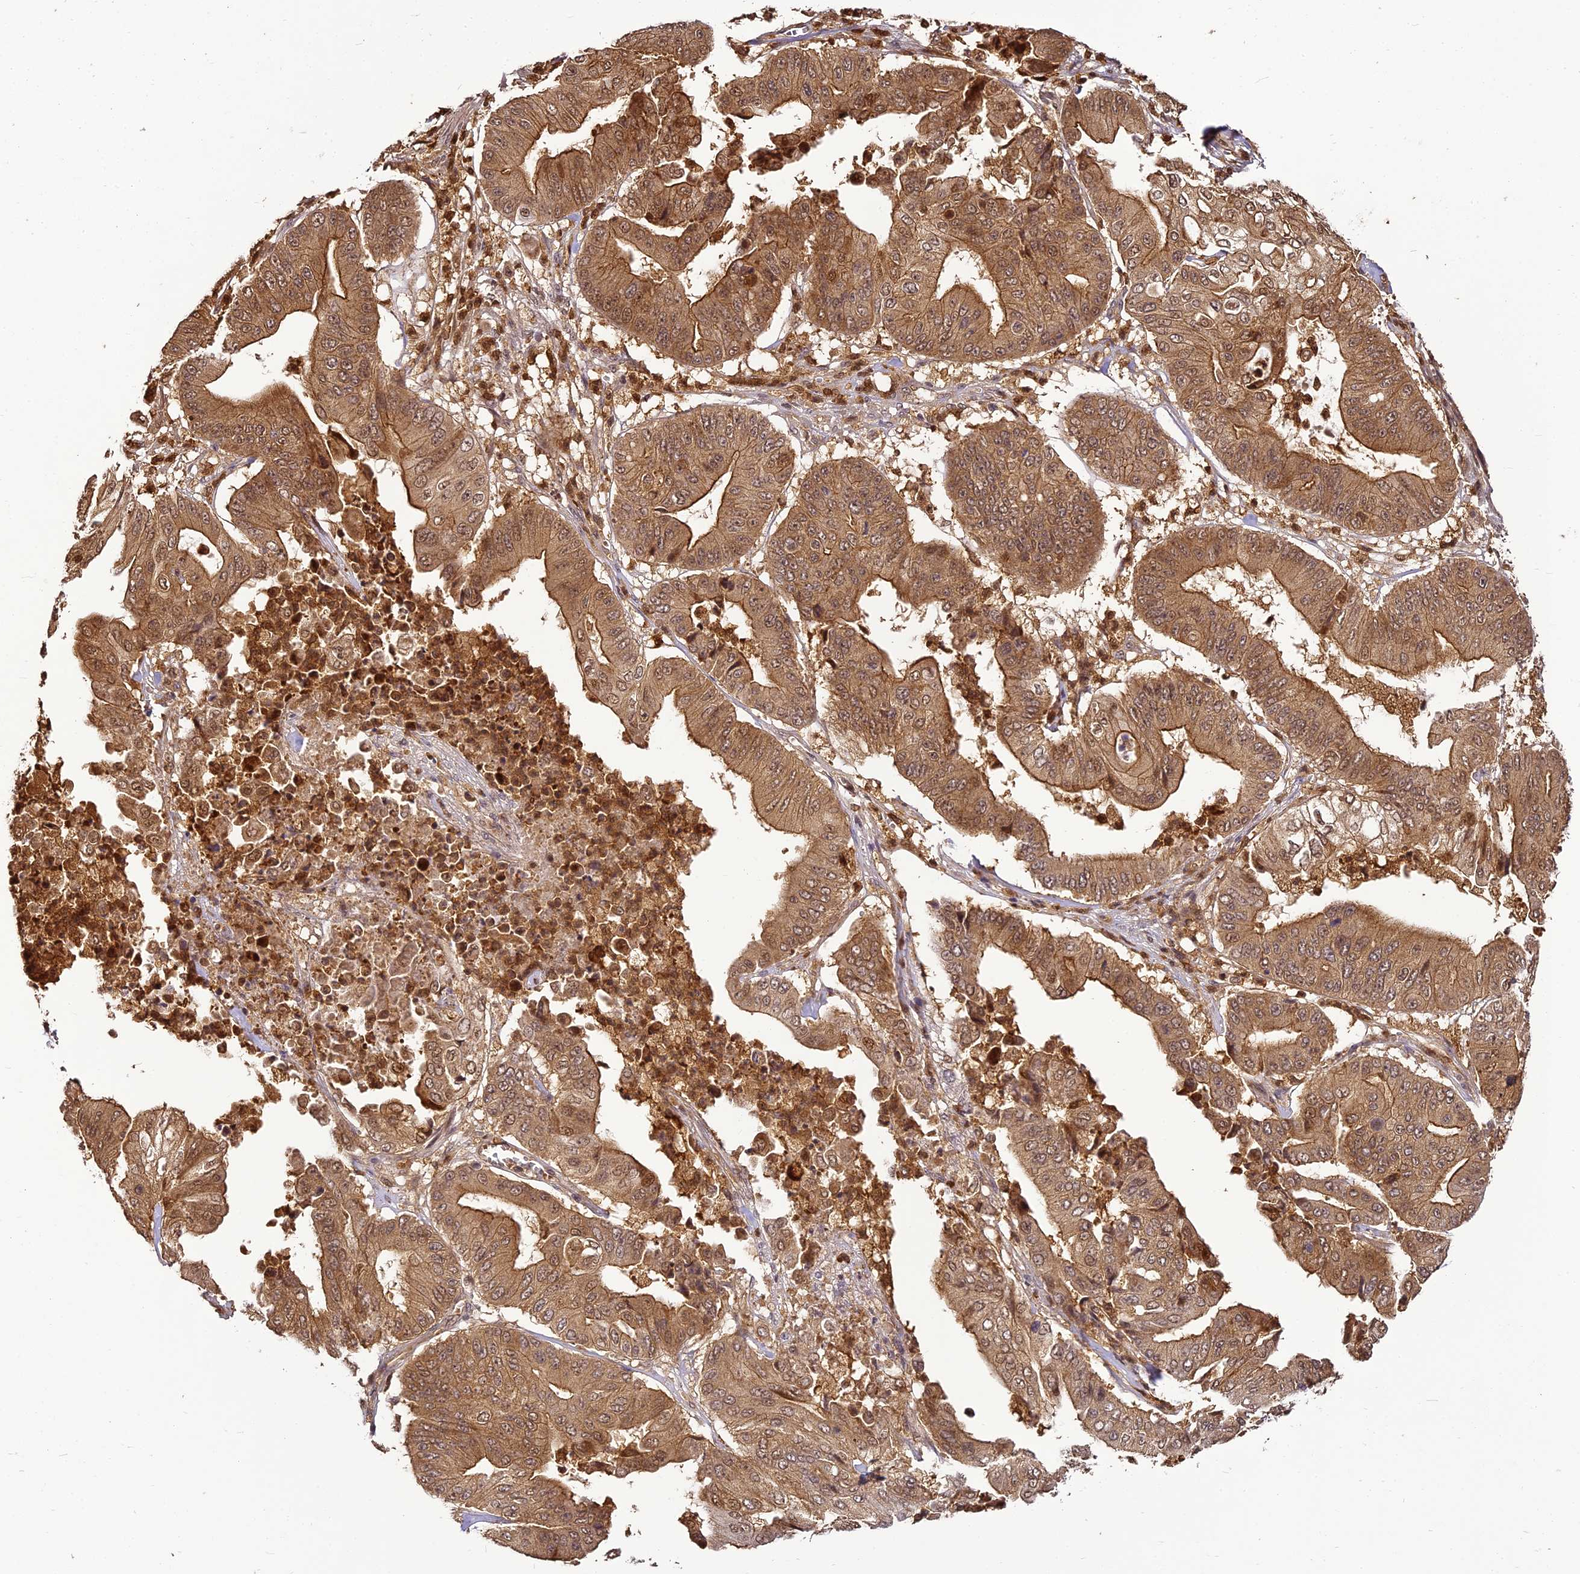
{"staining": {"intensity": "moderate", "quantity": ">75%", "location": "cytoplasmic/membranous,nuclear"}, "tissue": "pancreatic cancer", "cell_type": "Tumor cells", "image_type": "cancer", "snomed": [{"axis": "morphology", "description": "Adenocarcinoma, NOS"}, {"axis": "topography", "description": "Pancreas"}], "caption": "Immunohistochemistry staining of pancreatic adenocarcinoma, which shows medium levels of moderate cytoplasmic/membranous and nuclear positivity in approximately >75% of tumor cells indicating moderate cytoplasmic/membranous and nuclear protein positivity. The staining was performed using DAB (brown) for protein detection and nuclei were counterstained in hematoxylin (blue).", "gene": "BCDIN3D", "patient": {"sex": "female", "age": 77}}